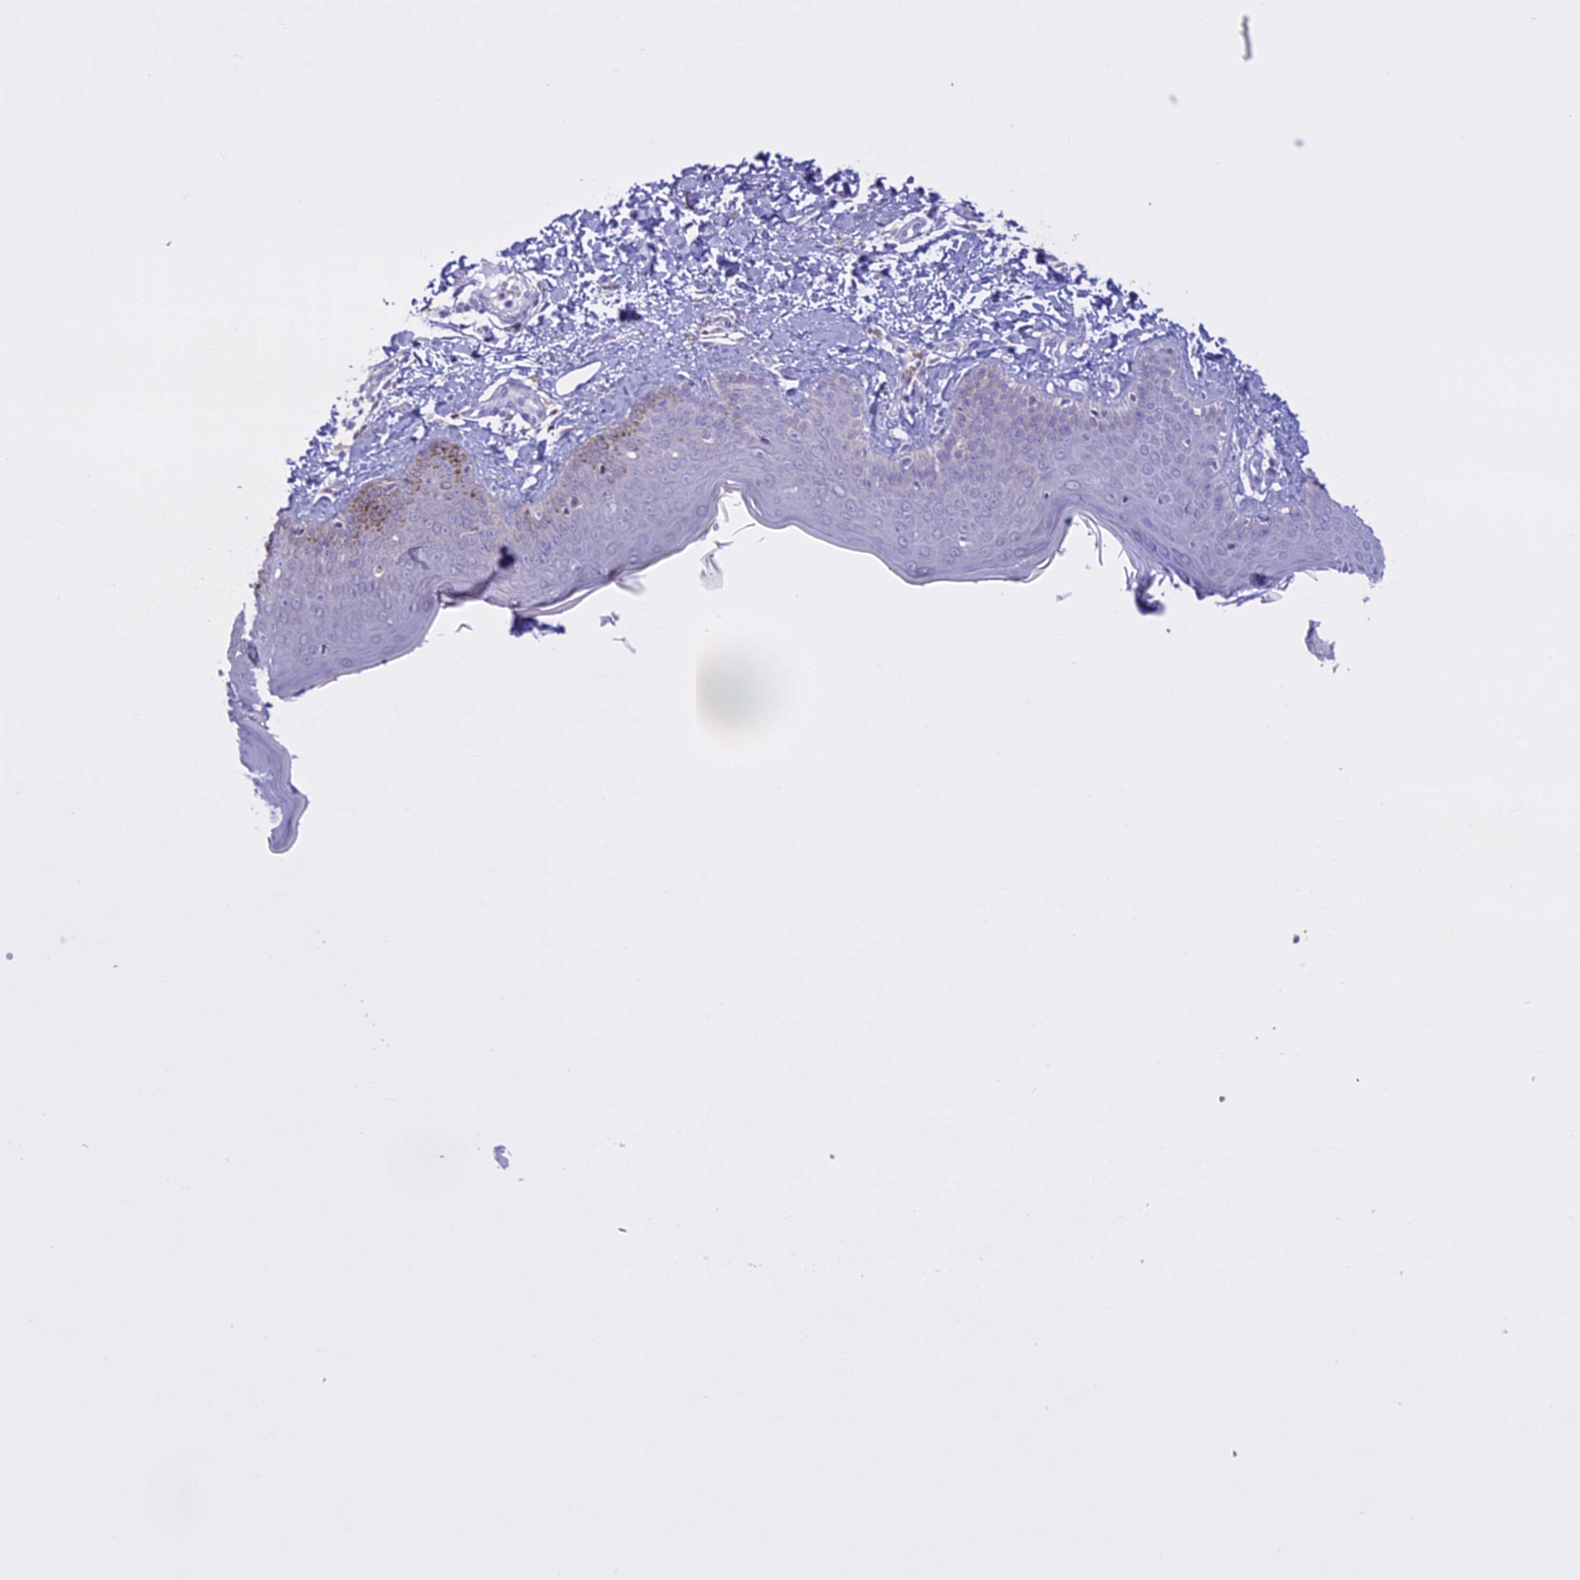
{"staining": {"intensity": "negative", "quantity": "none", "location": "none"}, "tissue": "skin", "cell_type": "Fibroblasts", "image_type": "normal", "snomed": [{"axis": "morphology", "description": "Normal tissue, NOS"}, {"axis": "topography", "description": "Skin"}], "caption": "An immunohistochemistry image of unremarkable skin is shown. There is no staining in fibroblasts of skin. Brightfield microscopy of IHC stained with DAB (3,3'-diaminobenzidine) (brown) and hematoxylin (blue), captured at high magnification.", "gene": "LHFPL2", "patient": {"sex": "male", "age": 52}}